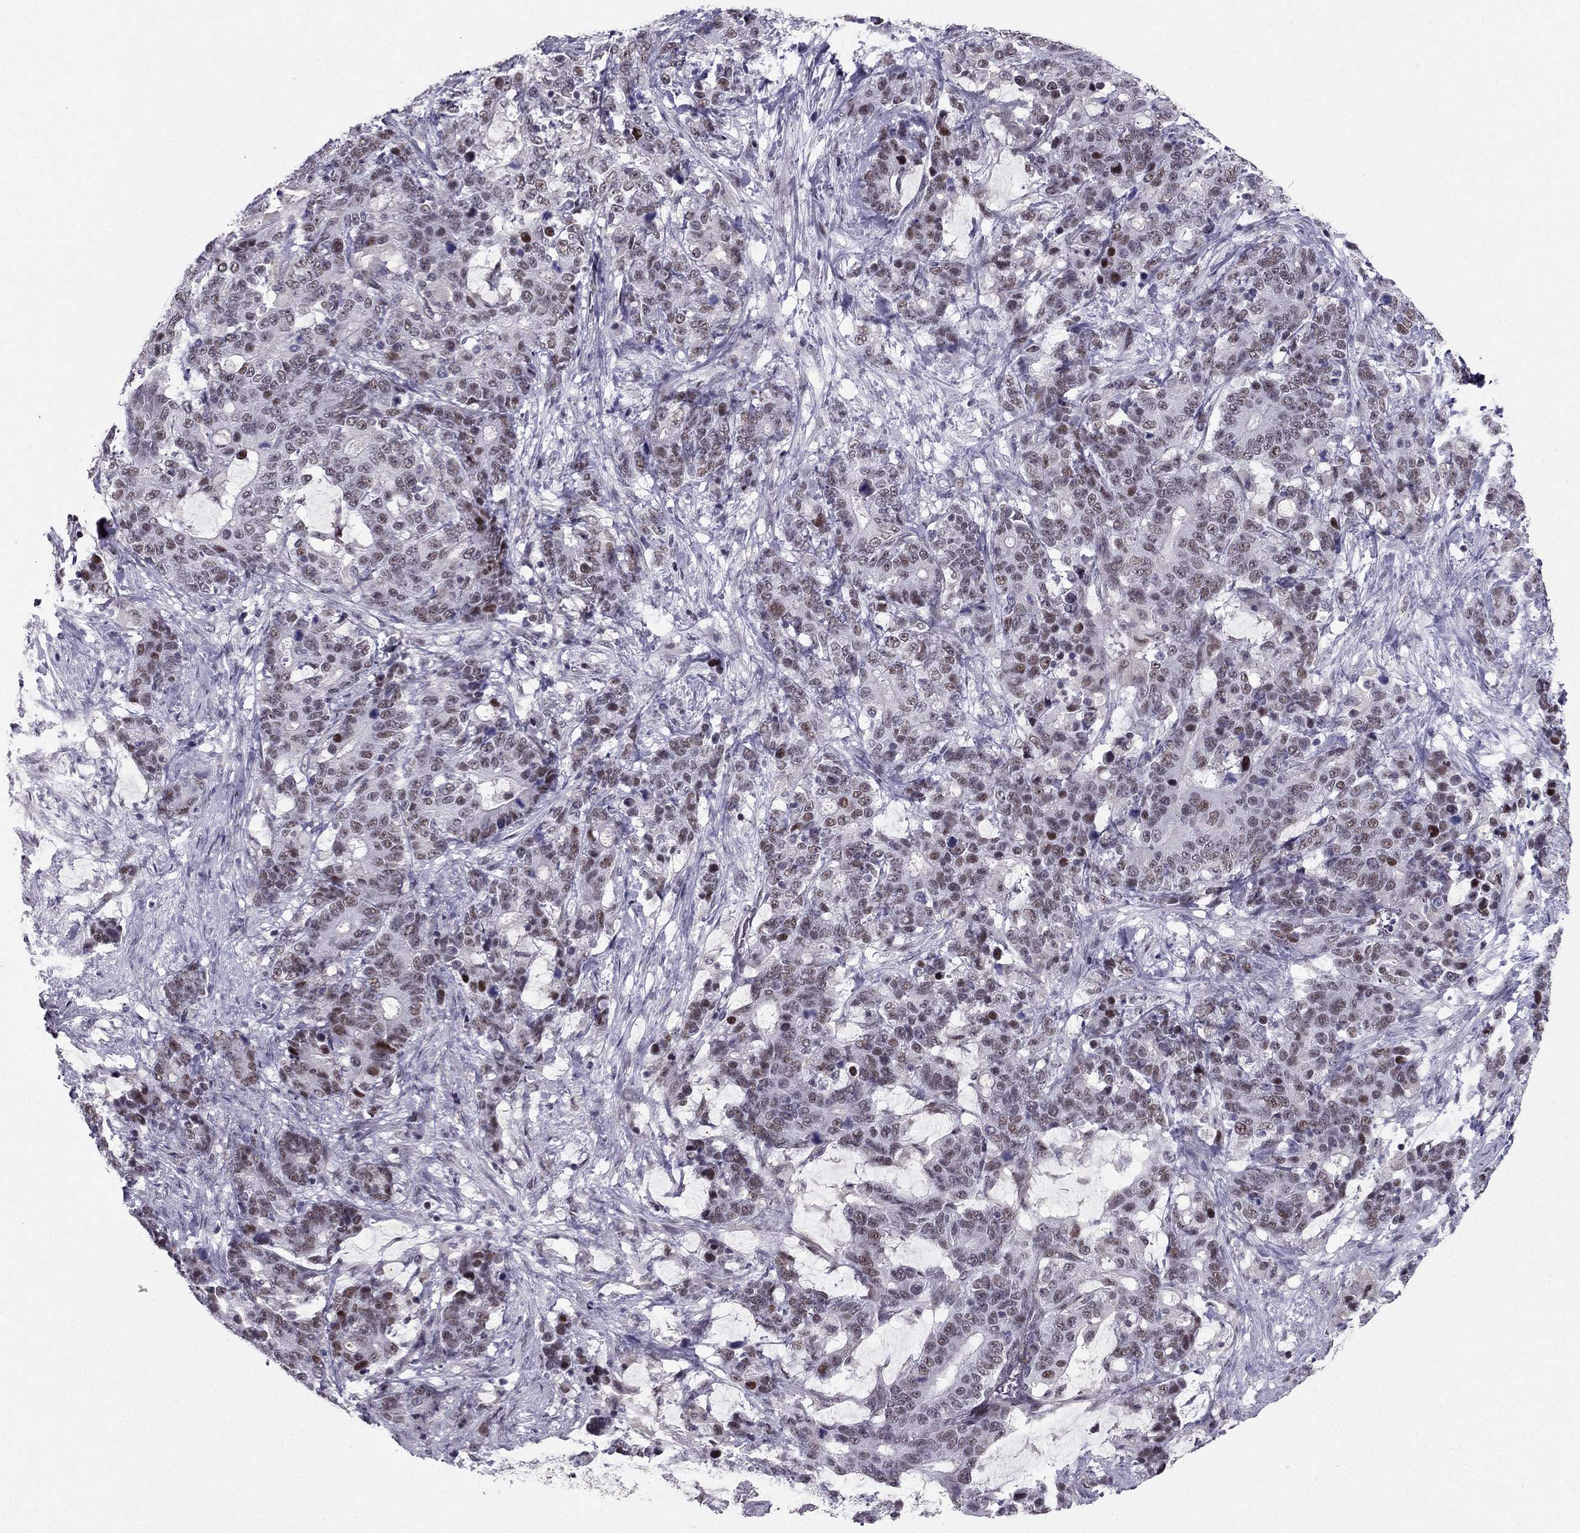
{"staining": {"intensity": "weak", "quantity": "<25%", "location": "nuclear"}, "tissue": "stomach cancer", "cell_type": "Tumor cells", "image_type": "cancer", "snomed": [{"axis": "morphology", "description": "Normal tissue, NOS"}, {"axis": "morphology", "description": "Adenocarcinoma, NOS"}, {"axis": "topography", "description": "Stomach"}], "caption": "The immunohistochemistry (IHC) image has no significant expression in tumor cells of stomach cancer tissue.", "gene": "RPRD2", "patient": {"sex": "female", "age": 64}}